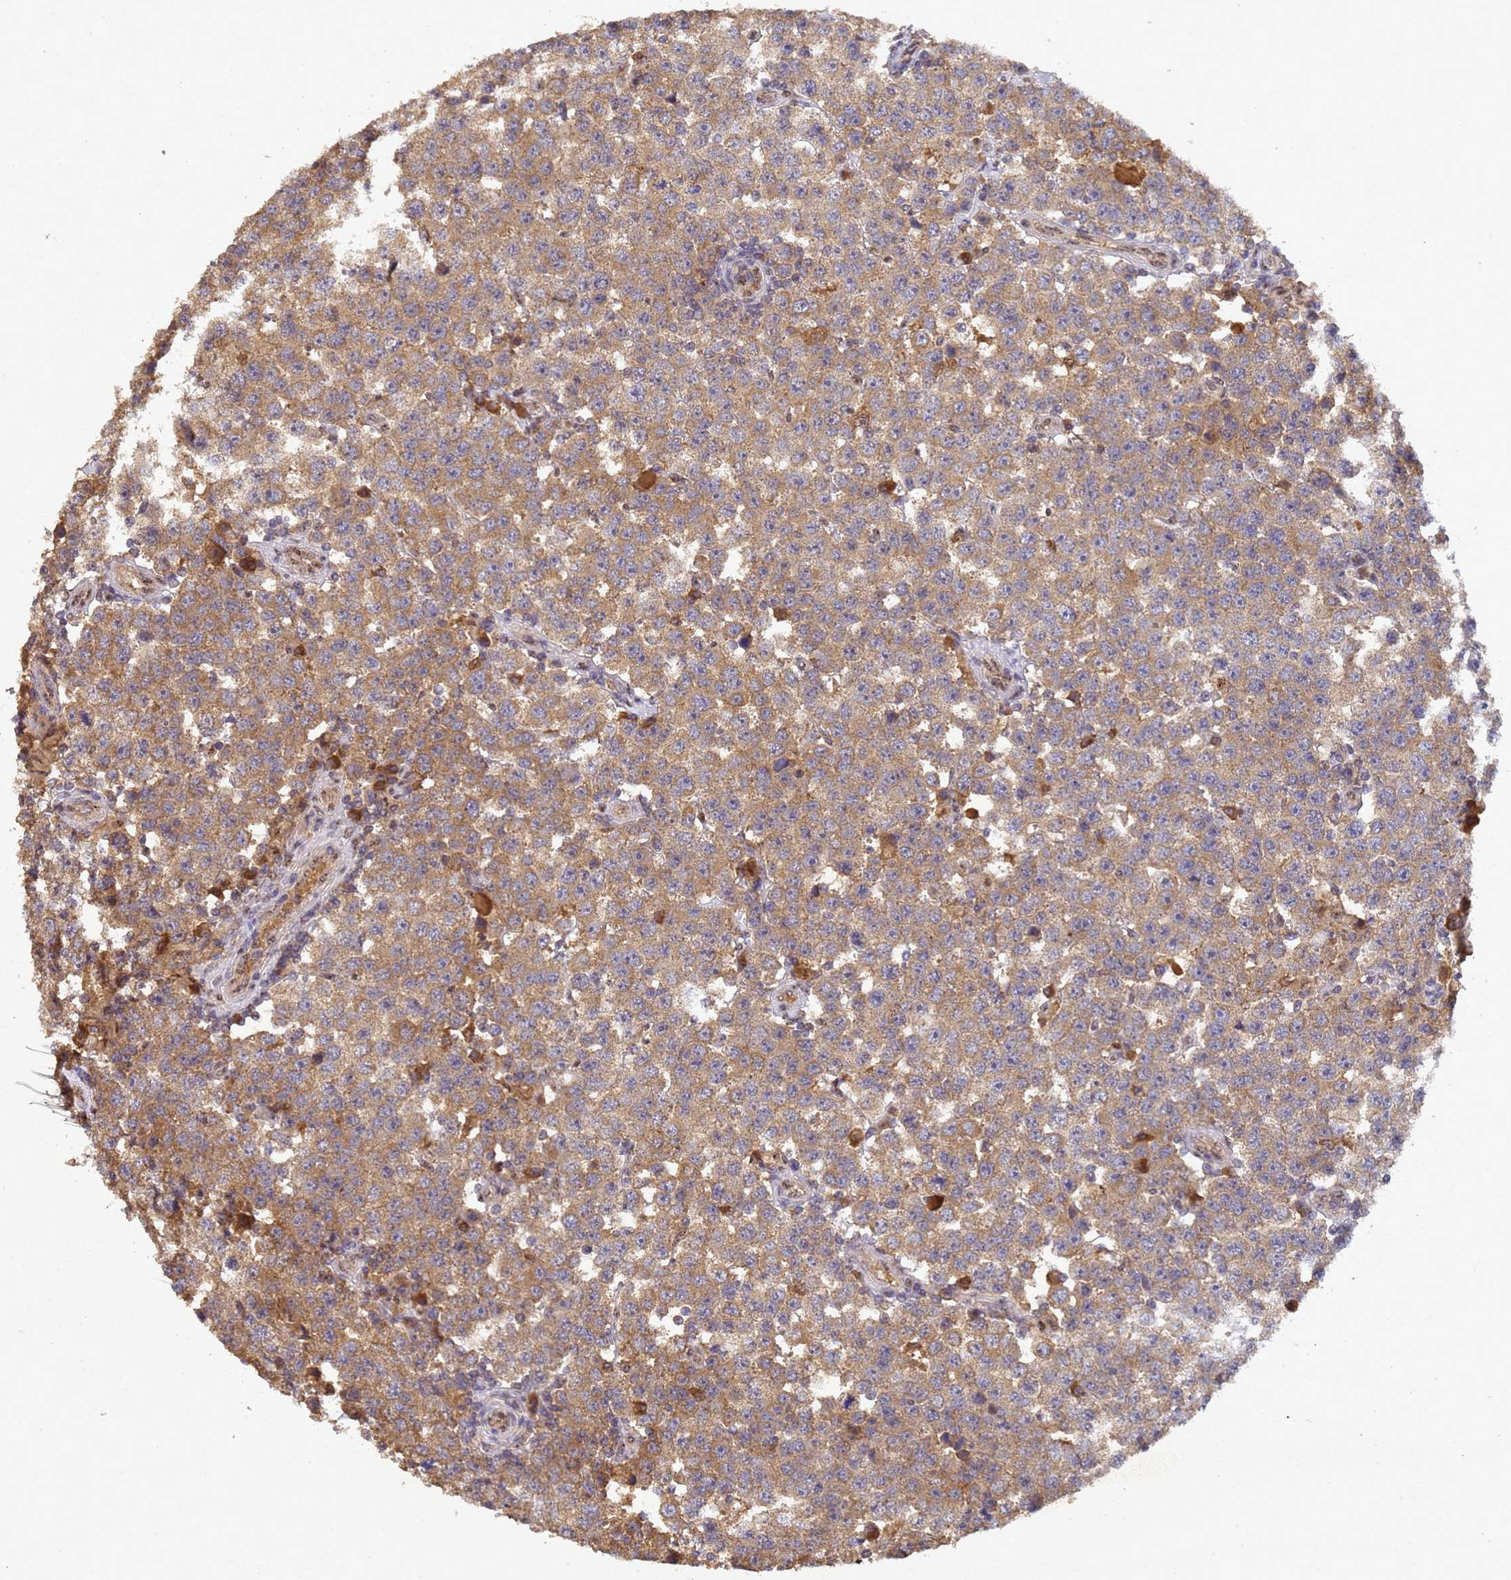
{"staining": {"intensity": "moderate", "quantity": ">75%", "location": "cytoplasmic/membranous"}, "tissue": "testis cancer", "cell_type": "Tumor cells", "image_type": "cancer", "snomed": [{"axis": "morphology", "description": "Seminoma, NOS"}, {"axis": "topography", "description": "Testis"}], "caption": "This micrograph demonstrates immunohistochemistry staining of testis cancer (seminoma), with medium moderate cytoplasmic/membranous positivity in approximately >75% of tumor cells.", "gene": "SECISBP2", "patient": {"sex": "male", "age": 28}}